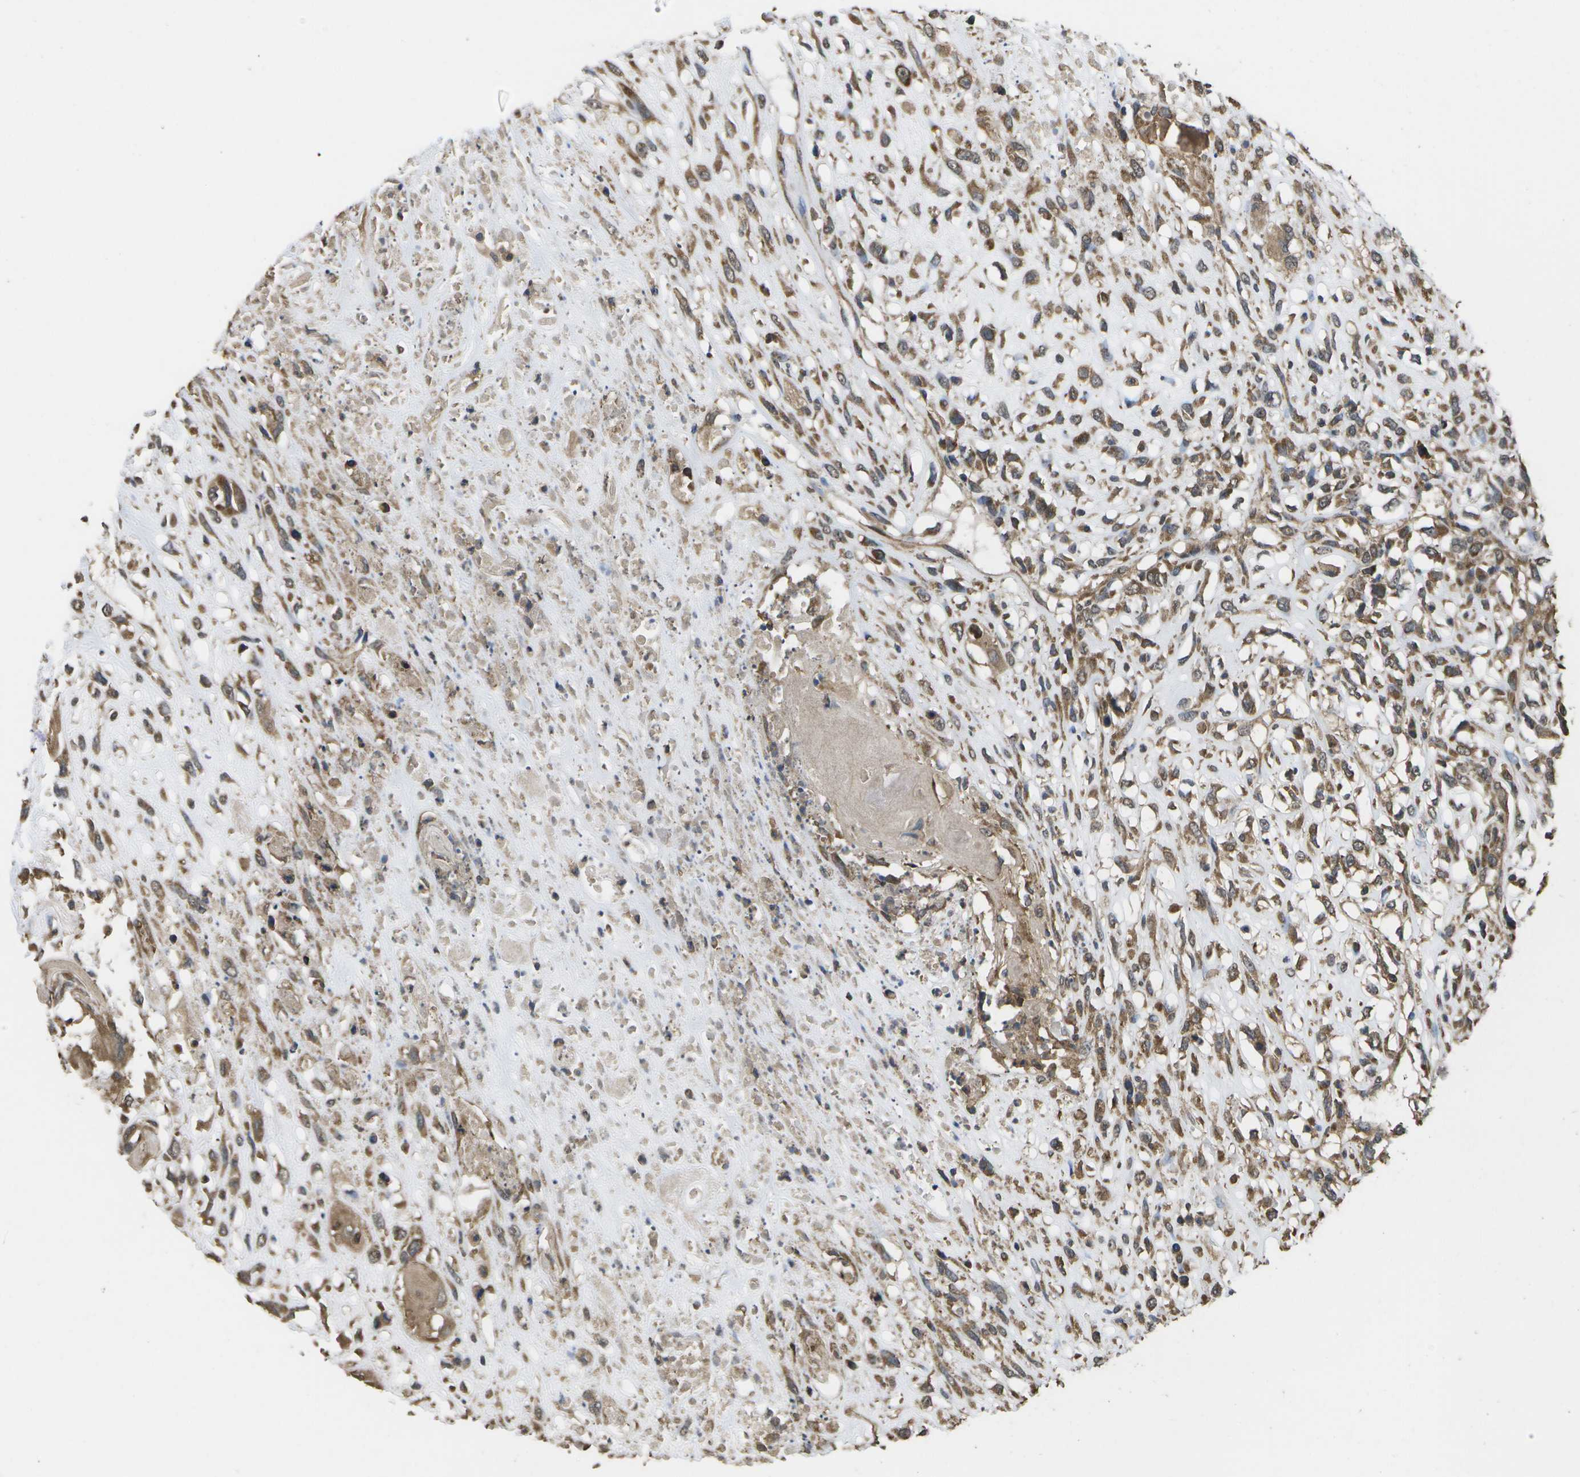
{"staining": {"intensity": "moderate", "quantity": ">75%", "location": "cytoplasmic/membranous"}, "tissue": "head and neck cancer", "cell_type": "Tumor cells", "image_type": "cancer", "snomed": [{"axis": "morphology", "description": "Necrosis, NOS"}, {"axis": "morphology", "description": "Neoplasm, malignant, NOS"}, {"axis": "topography", "description": "Salivary gland"}, {"axis": "topography", "description": "Head-Neck"}], "caption": "DAB immunohistochemical staining of human neoplasm (malignant) (head and neck) reveals moderate cytoplasmic/membranous protein staining in approximately >75% of tumor cells.", "gene": "SACS", "patient": {"sex": "male", "age": 43}}